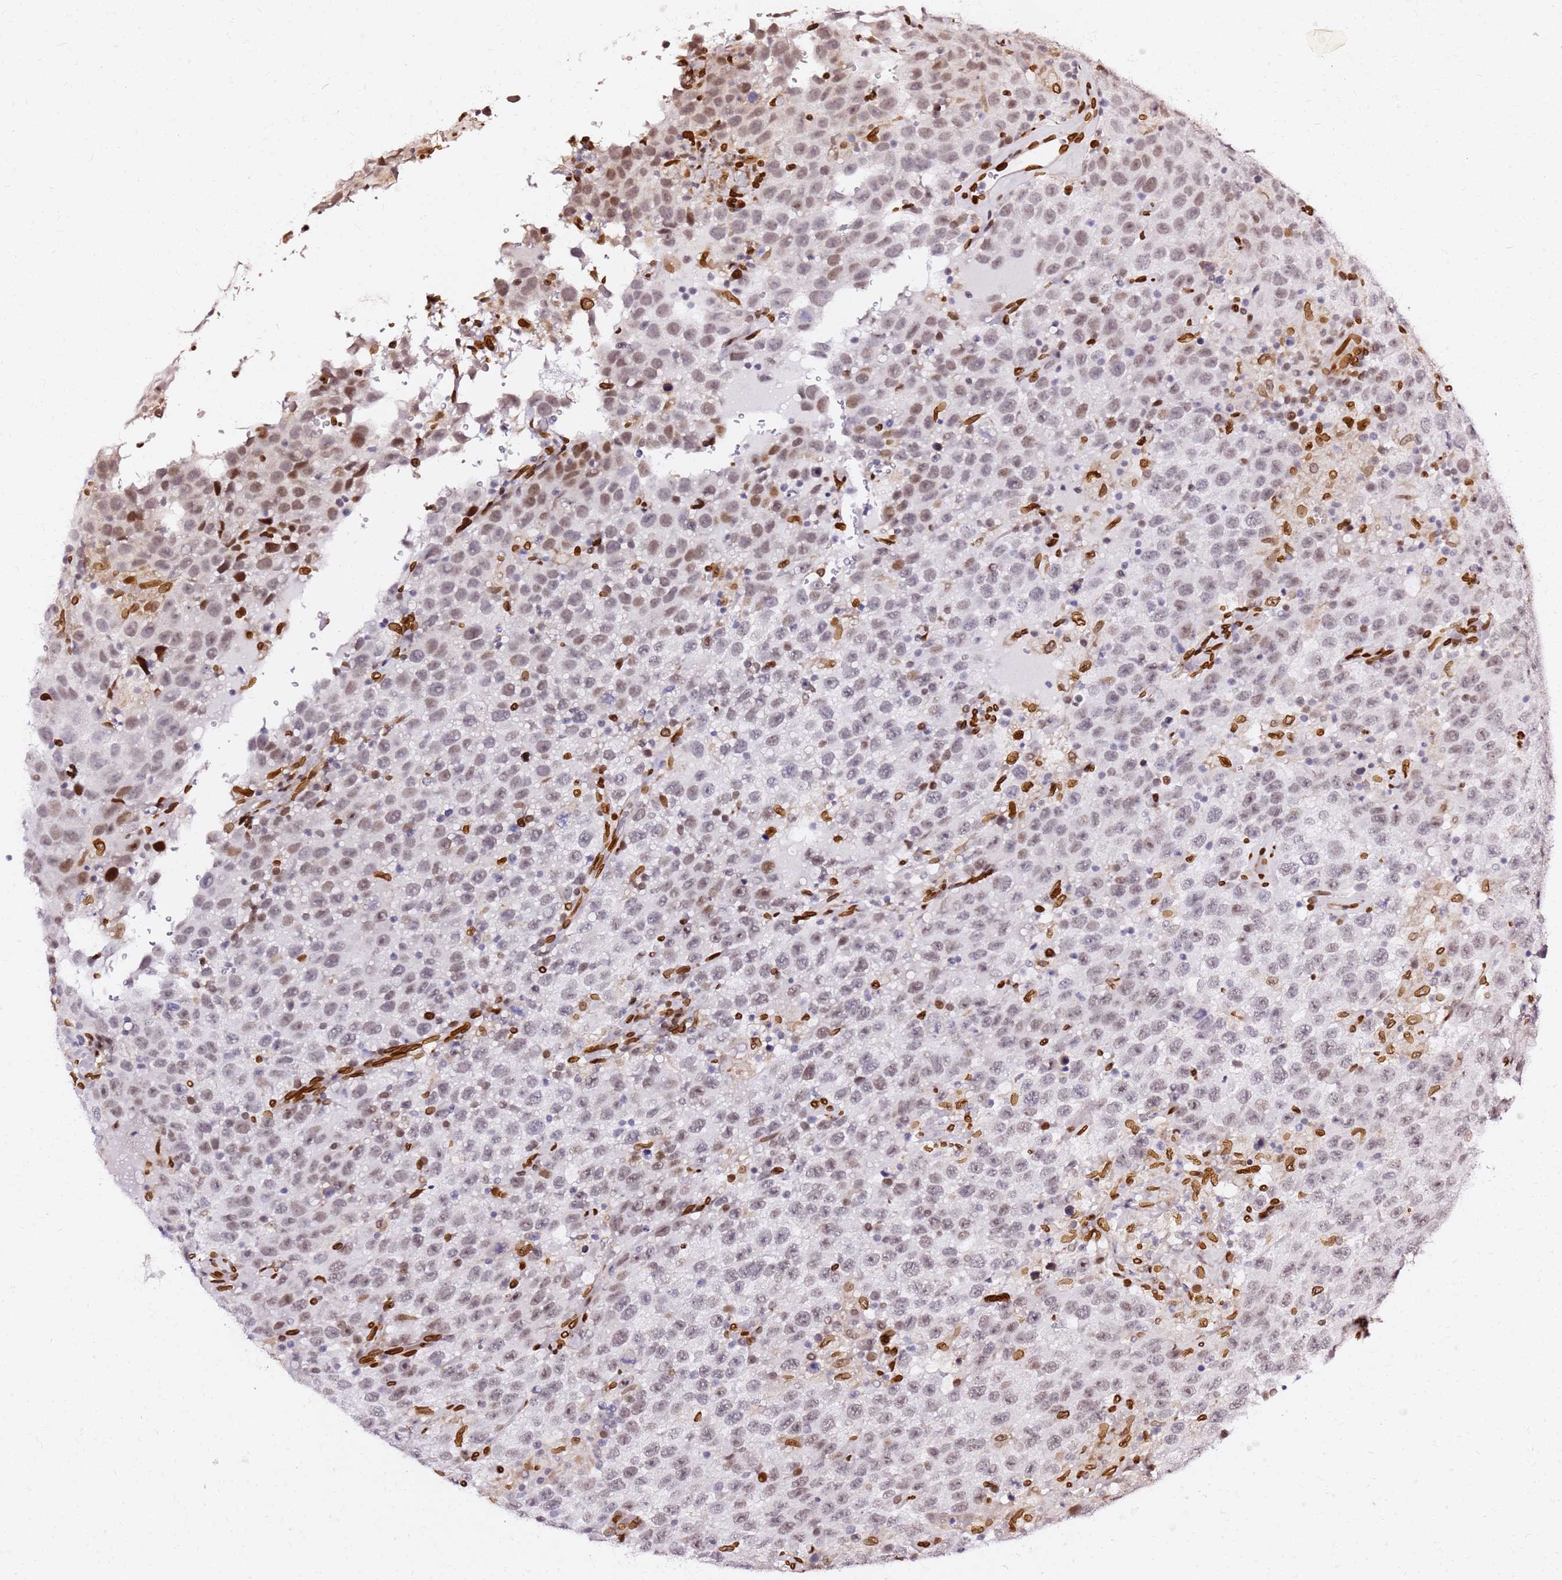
{"staining": {"intensity": "weak", "quantity": "25%-75%", "location": "nuclear"}, "tissue": "testis cancer", "cell_type": "Tumor cells", "image_type": "cancer", "snomed": [{"axis": "morphology", "description": "Seminoma, NOS"}, {"axis": "topography", "description": "Testis"}], "caption": "Immunohistochemistry photomicrograph of testis seminoma stained for a protein (brown), which shows low levels of weak nuclear staining in about 25%-75% of tumor cells.", "gene": "C6orf141", "patient": {"sex": "male", "age": 41}}